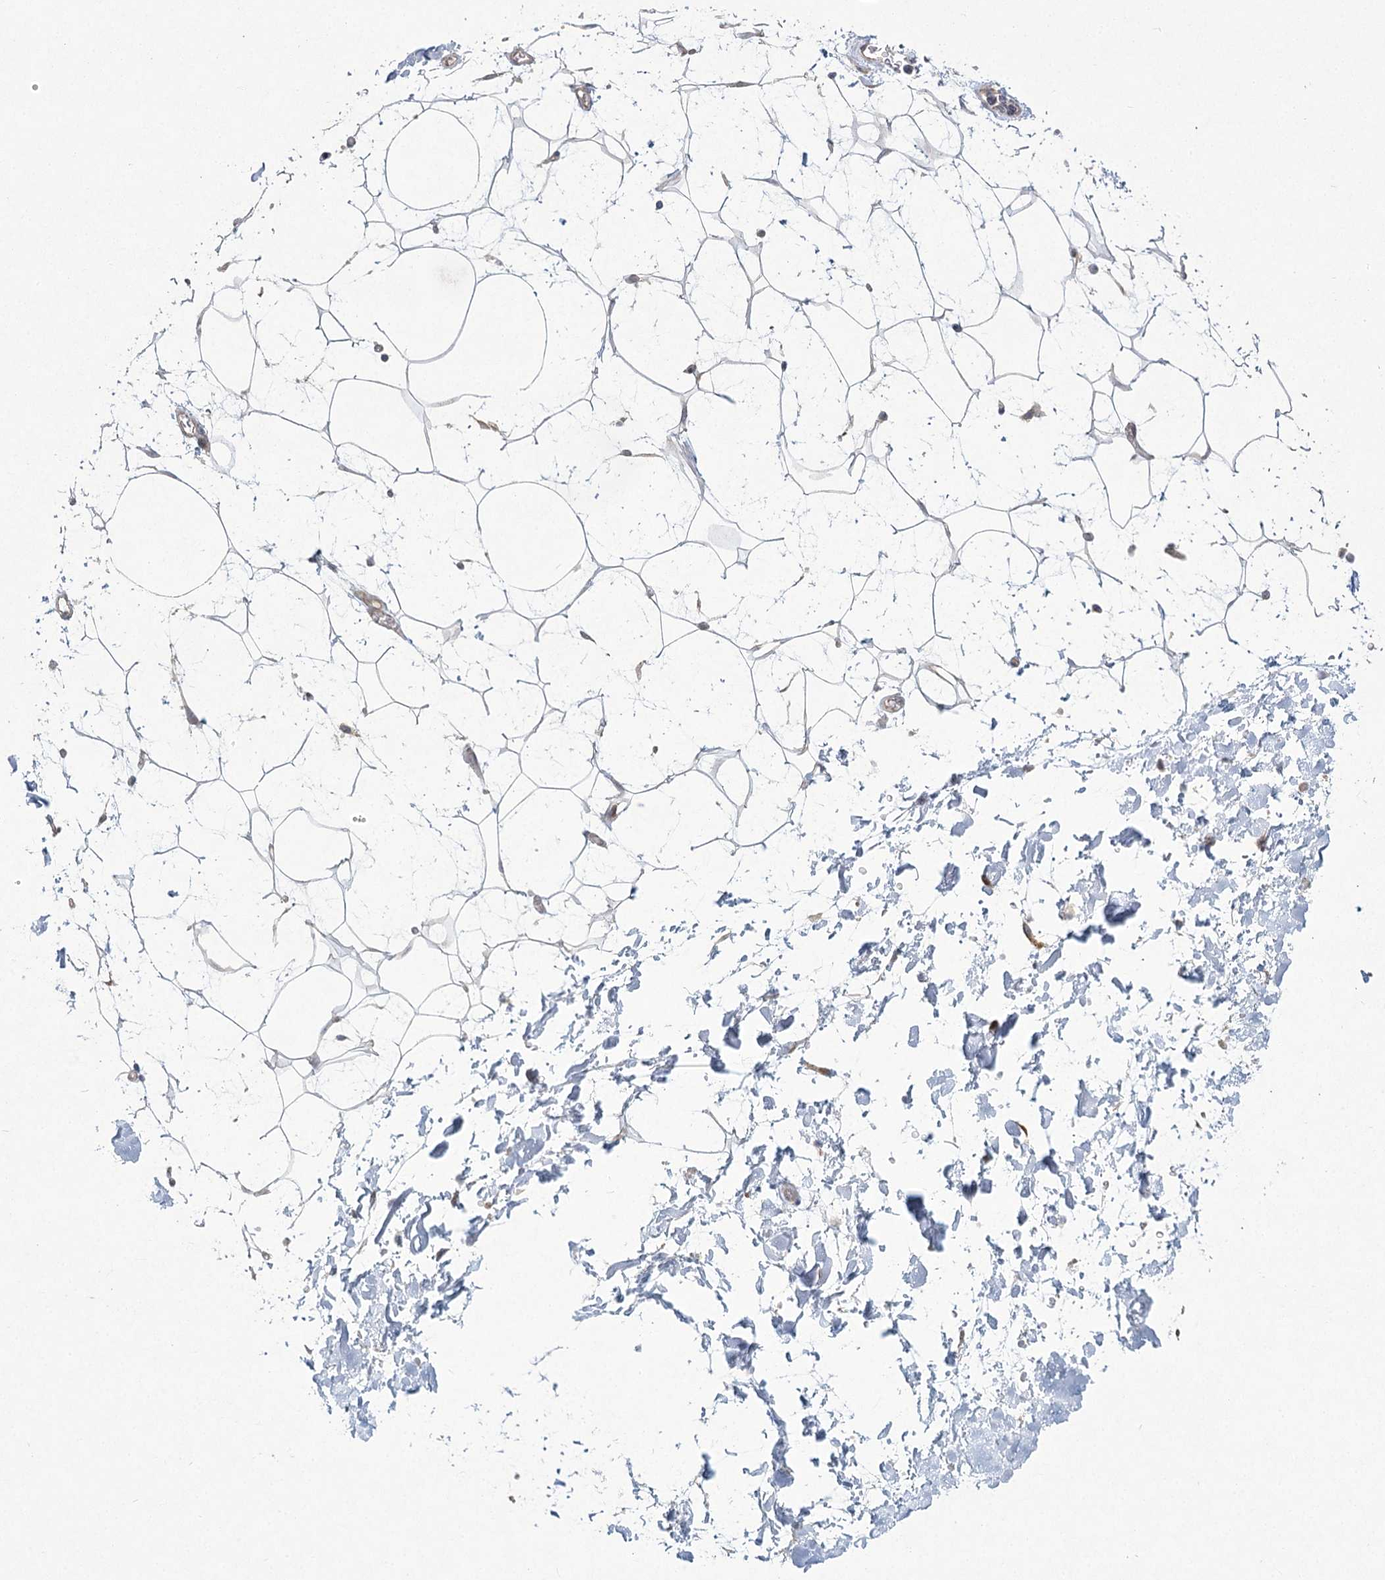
{"staining": {"intensity": "negative", "quantity": "none", "location": "none"}, "tissue": "adipose tissue", "cell_type": "Adipocytes", "image_type": "normal", "snomed": [{"axis": "morphology", "description": "Normal tissue, NOS"}, {"axis": "topography", "description": "Soft tissue"}], "caption": "The photomicrograph shows no staining of adipocytes in unremarkable adipose tissue. (Immunohistochemistry, brightfield microscopy, high magnification).", "gene": "CAMTA1", "patient": {"sex": "male", "age": 72}}